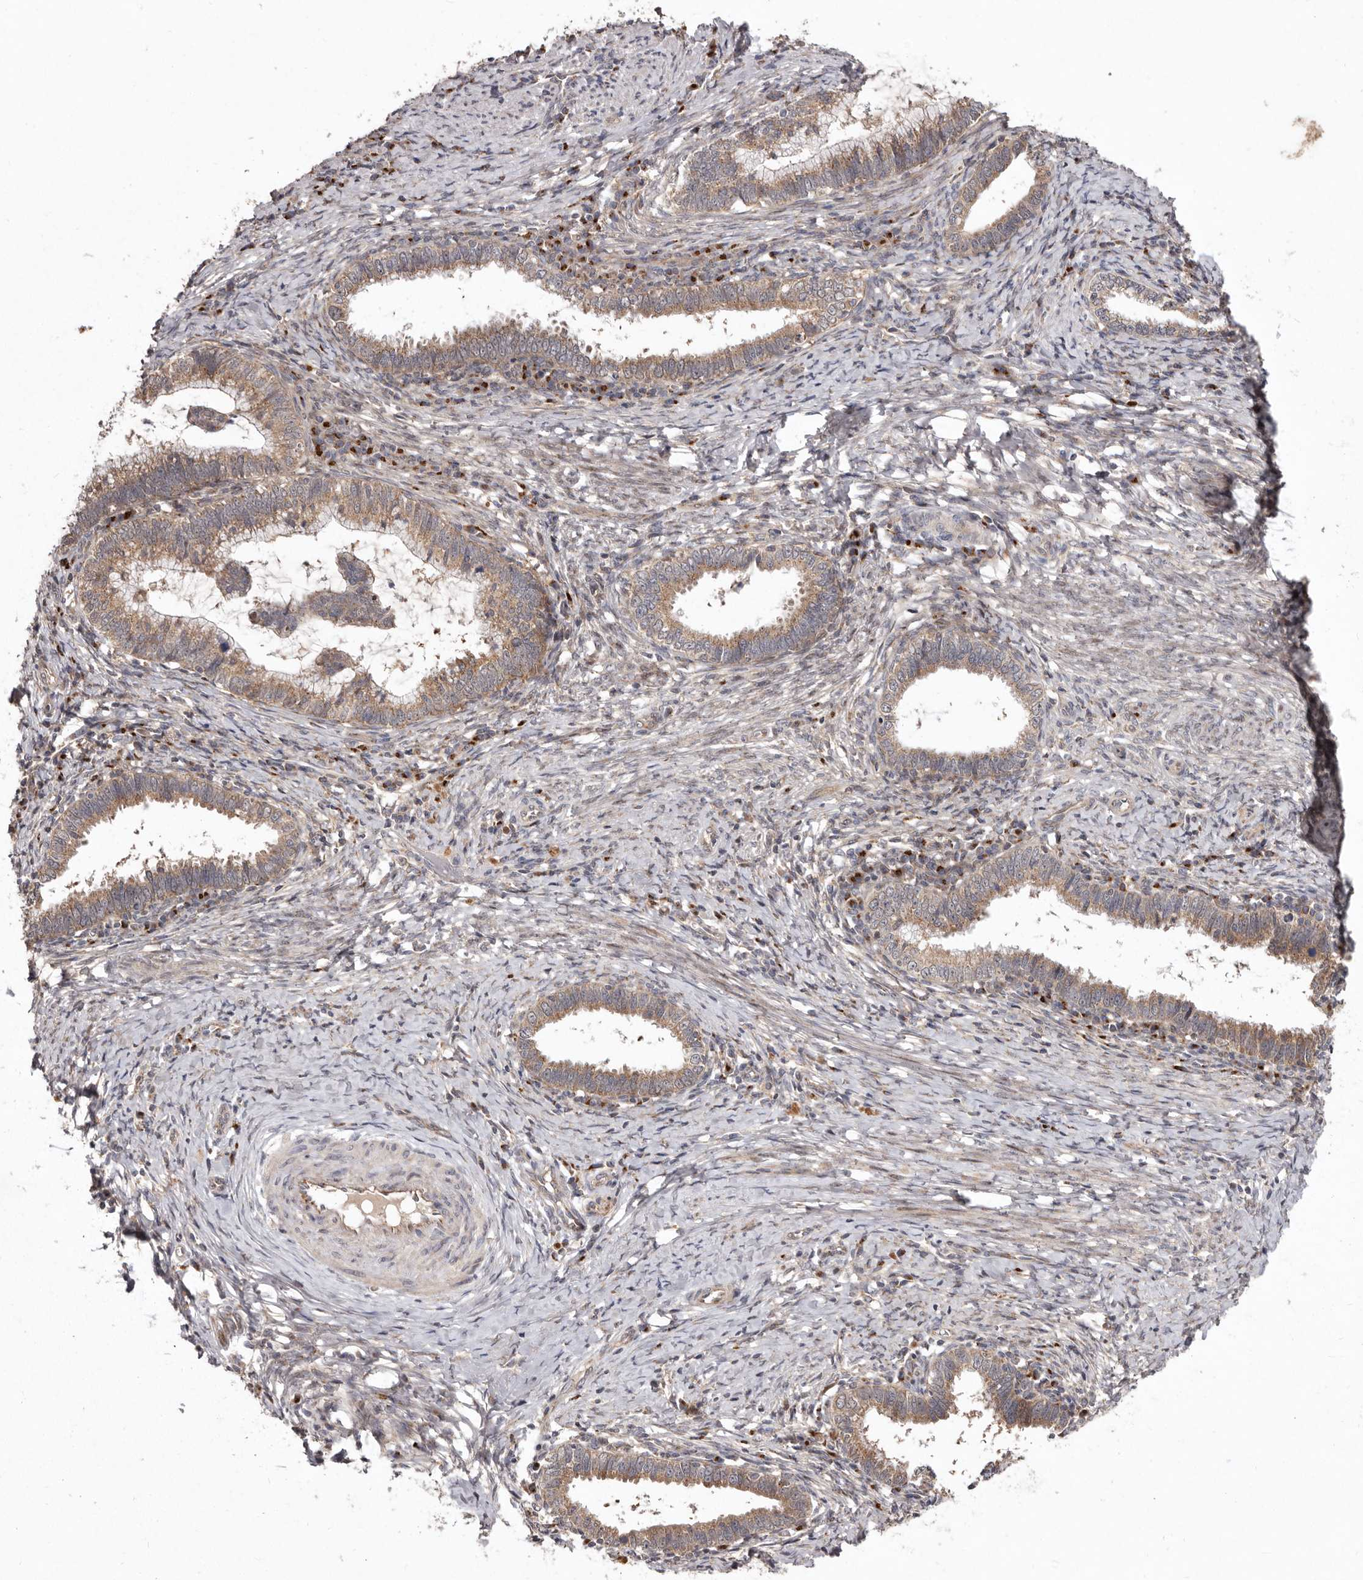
{"staining": {"intensity": "moderate", "quantity": ">75%", "location": "cytoplasmic/membranous"}, "tissue": "cervical cancer", "cell_type": "Tumor cells", "image_type": "cancer", "snomed": [{"axis": "morphology", "description": "Adenocarcinoma, NOS"}, {"axis": "topography", "description": "Cervix"}], "caption": "About >75% of tumor cells in human cervical cancer (adenocarcinoma) reveal moderate cytoplasmic/membranous protein staining as visualized by brown immunohistochemical staining.", "gene": "FLAD1", "patient": {"sex": "female", "age": 36}}